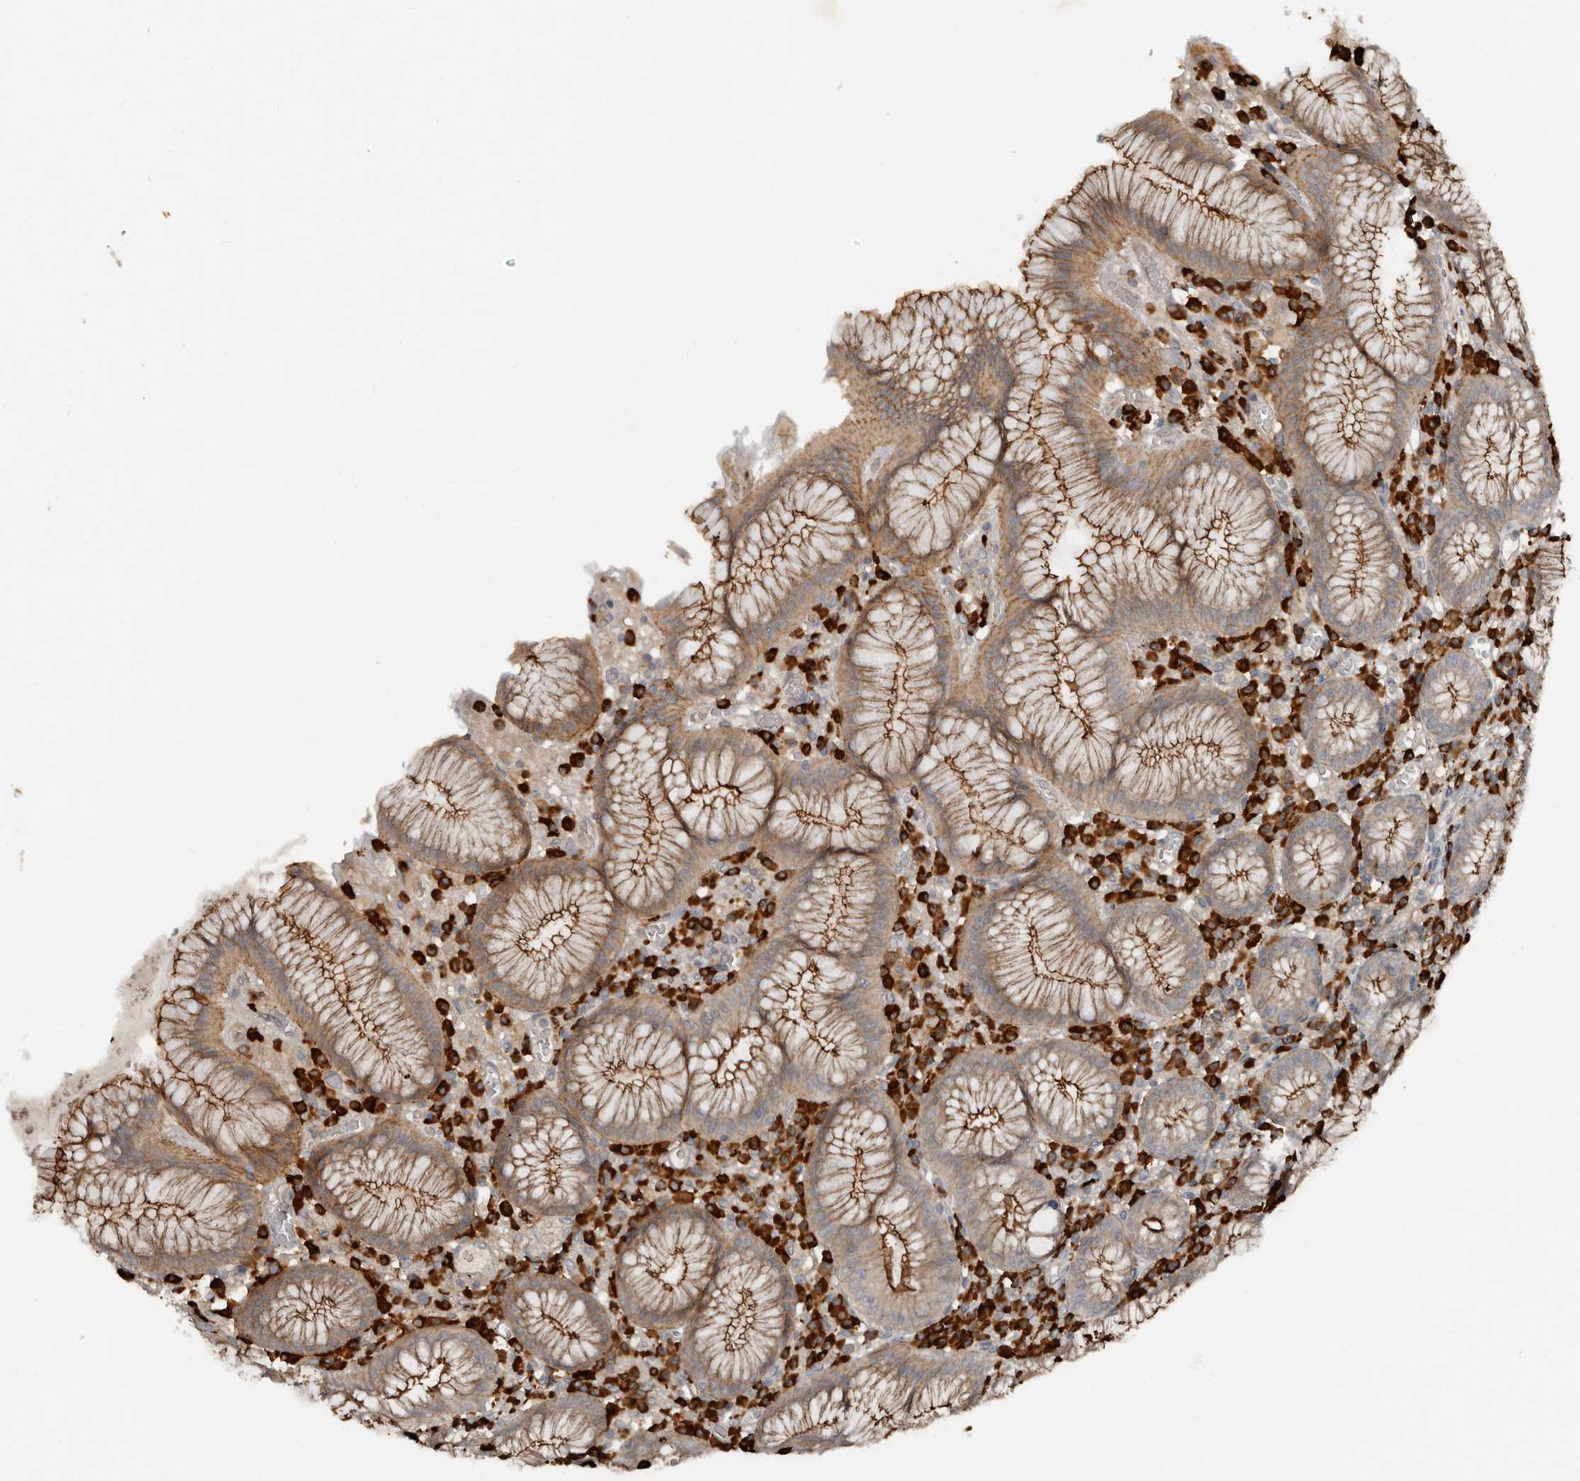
{"staining": {"intensity": "moderate", "quantity": ">75%", "location": "cytoplasmic/membranous"}, "tissue": "stomach", "cell_type": "Glandular cells", "image_type": "normal", "snomed": [{"axis": "morphology", "description": "Normal tissue, NOS"}, {"axis": "topography", "description": "Stomach"}], "caption": "The photomicrograph shows immunohistochemical staining of unremarkable stomach. There is moderate cytoplasmic/membranous positivity is identified in approximately >75% of glandular cells.", "gene": "TEAD3", "patient": {"sex": "male", "age": 55}}